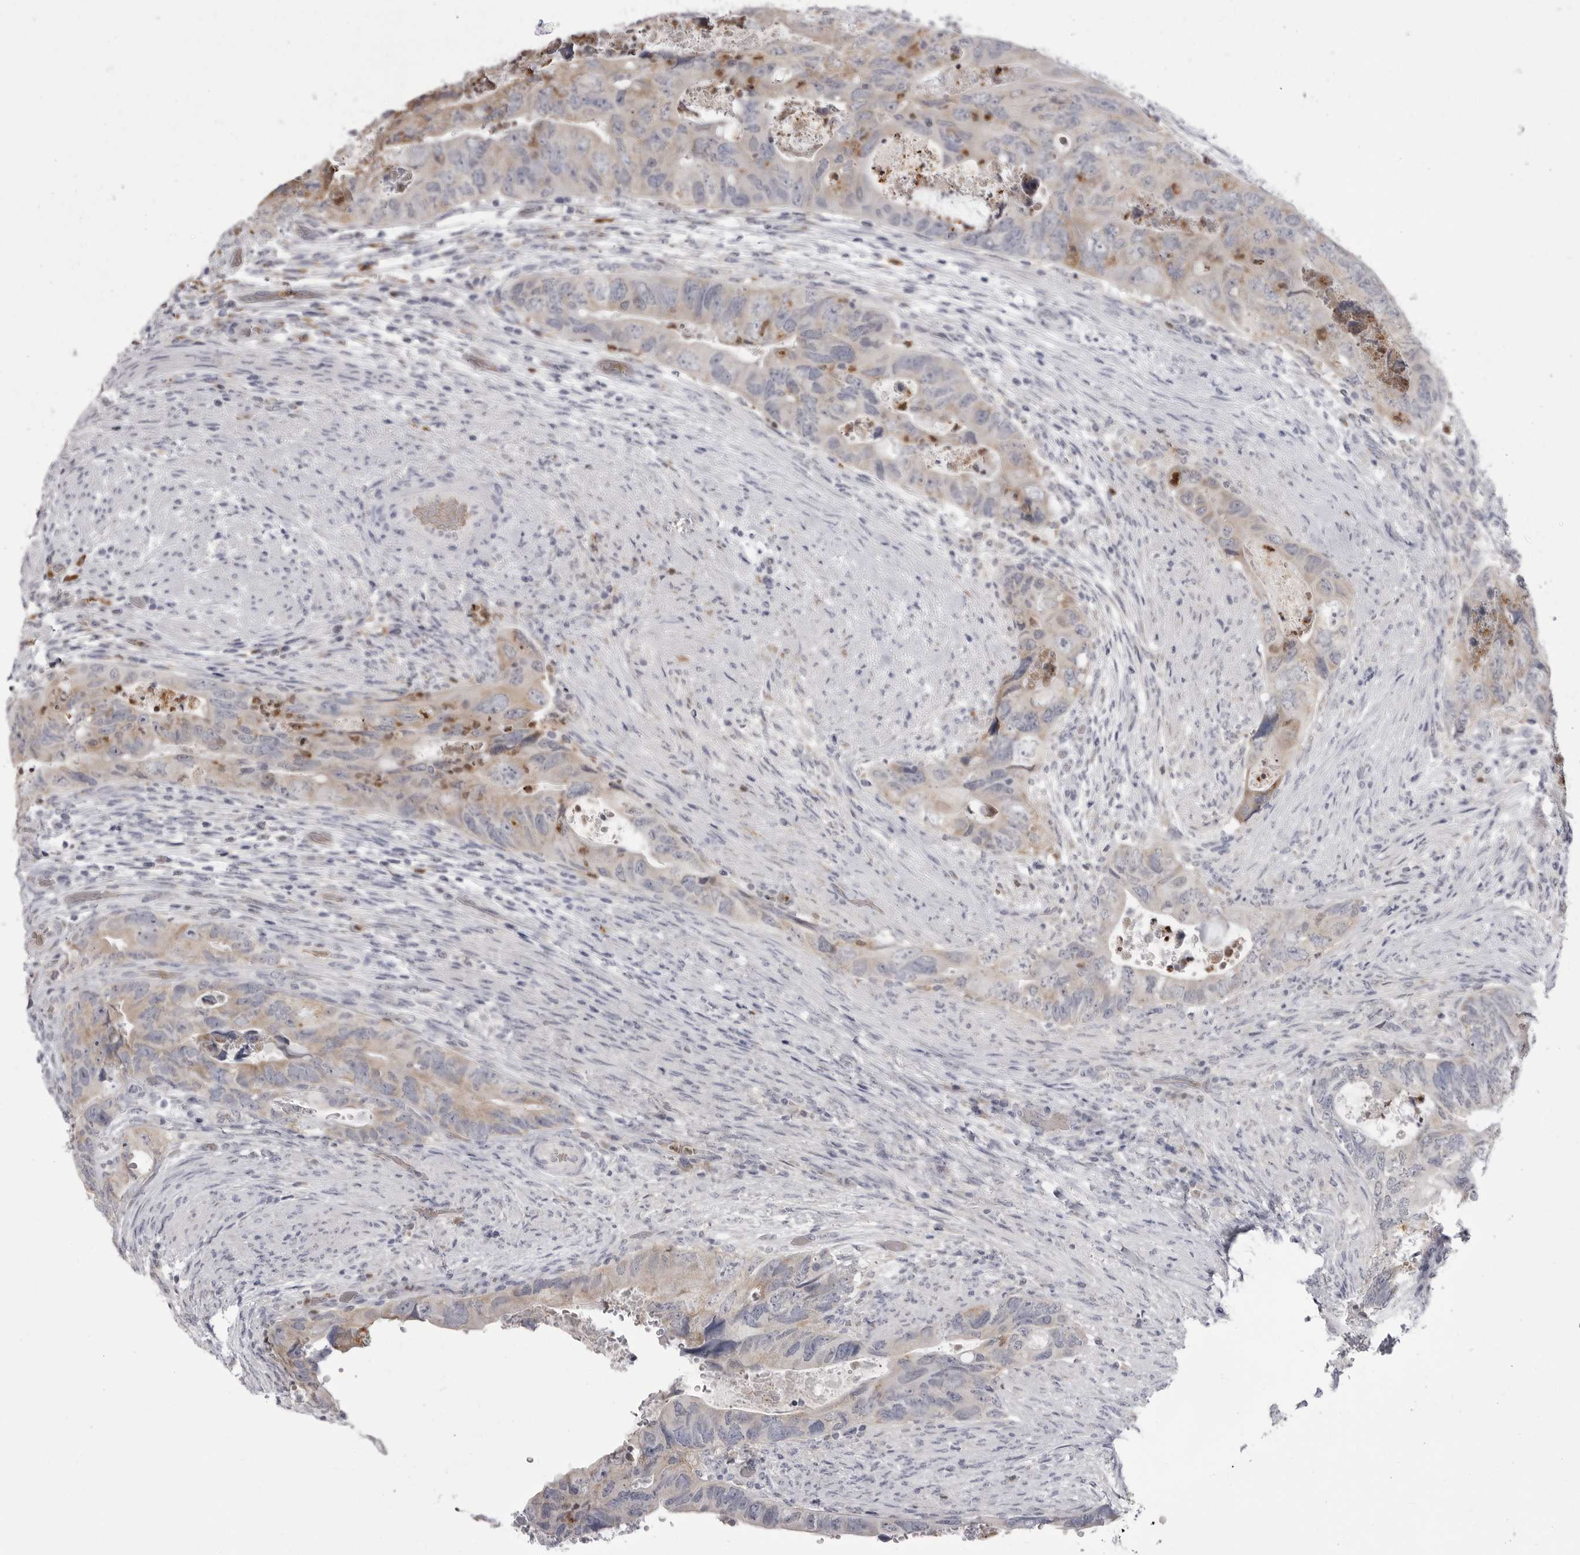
{"staining": {"intensity": "negative", "quantity": "none", "location": "none"}, "tissue": "colorectal cancer", "cell_type": "Tumor cells", "image_type": "cancer", "snomed": [{"axis": "morphology", "description": "Adenocarcinoma, NOS"}, {"axis": "topography", "description": "Rectum"}], "caption": "IHC of human colorectal cancer (adenocarcinoma) shows no positivity in tumor cells.", "gene": "STAP2", "patient": {"sex": "male", "age": 63}}